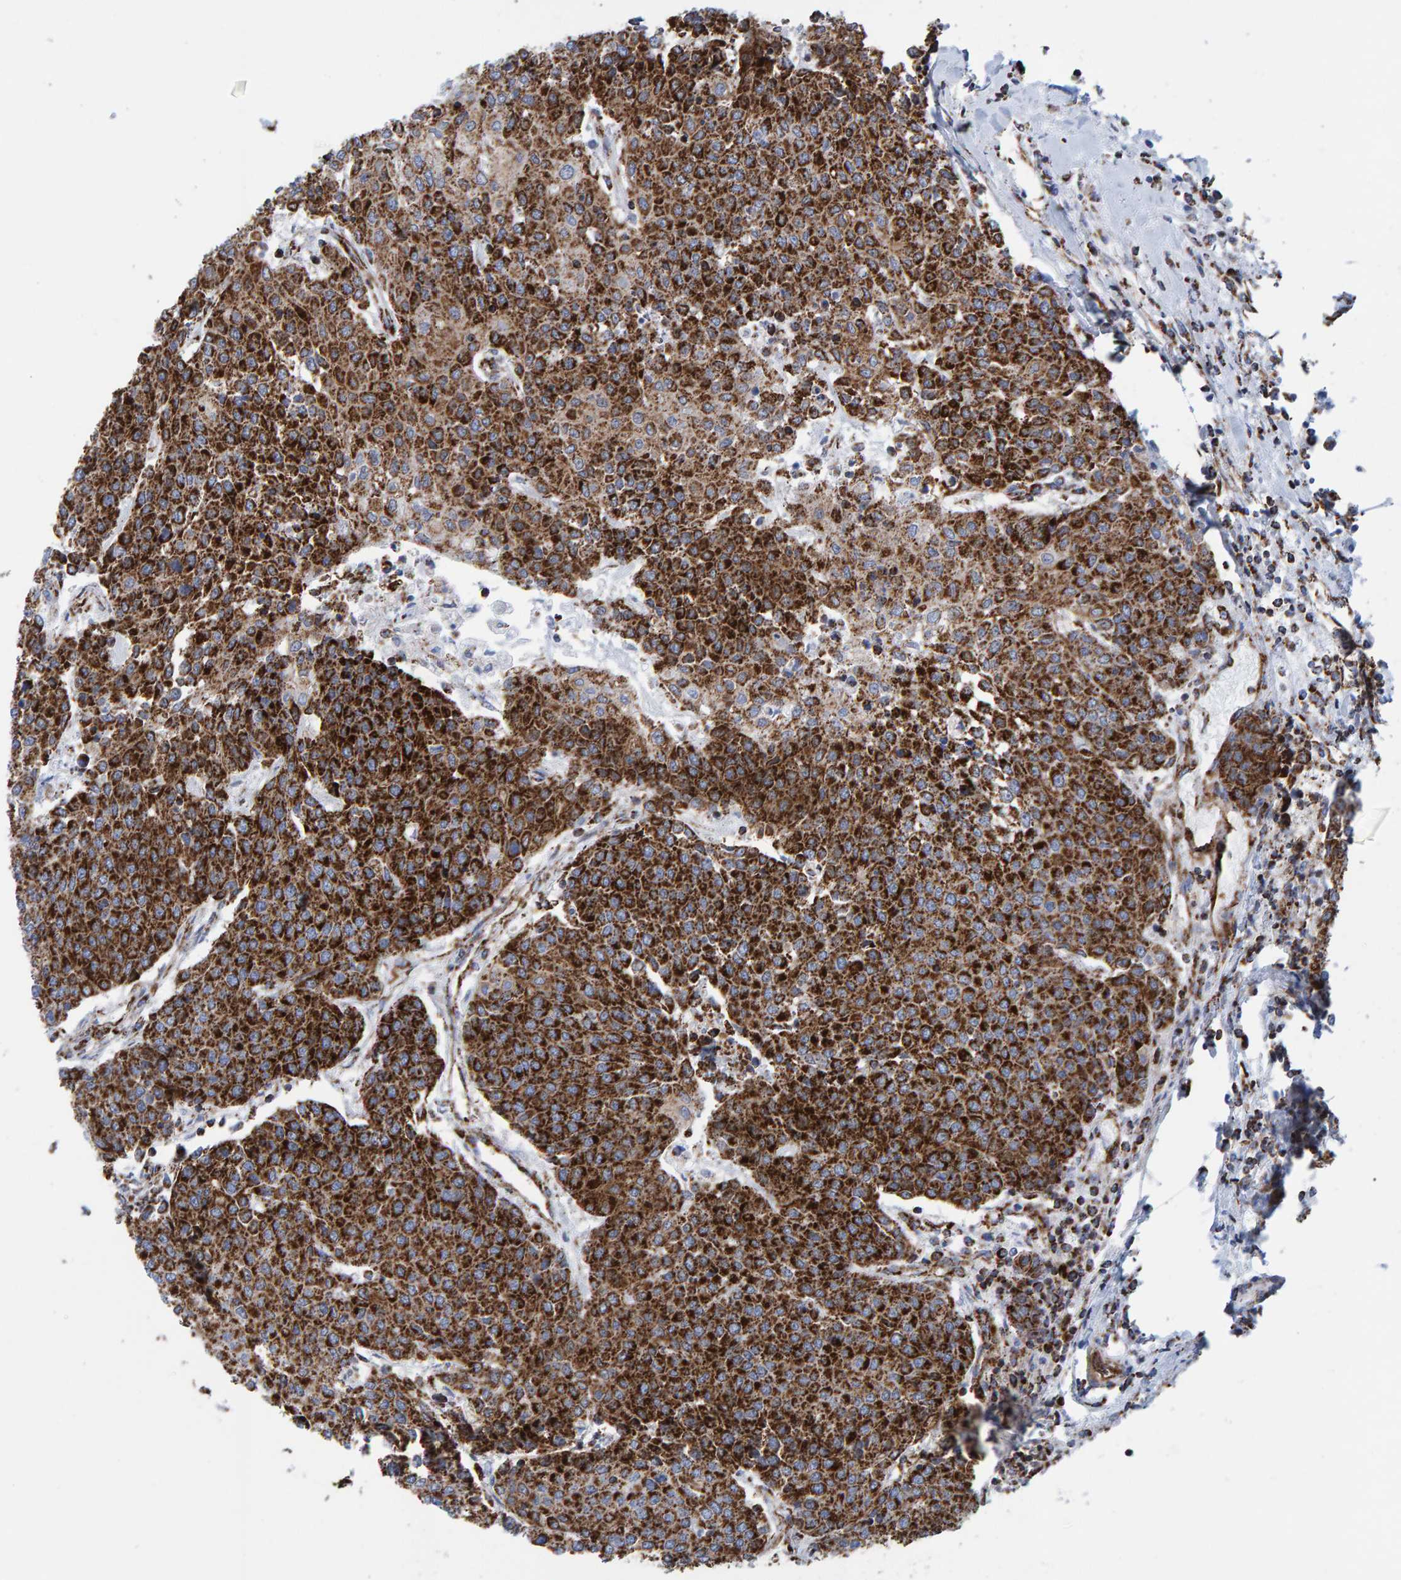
{"staining": {"intensity": "strong", "quantity": ">75%", "location": "cytoplasmic/membranous"}, "tissue": "urothelial cancer", "cell_type": "Tumor cells", "image_type": "cancer", "snomed": [{"axis": "morphology", "description": "Urothelial carcinoma, High grade"}, {"axis": "topography", "description": "Urinary bladder"}], "caption": "Immunohistochemistry micrograph of human urothelial cancer stained for a protein (brown), which demonstrates high levels of strong cytoplasmic/membranous staining in about >75% of tumor cells.", "gene": "ENSG00000262660", "patient": {"sex": "female", "age": 85}}